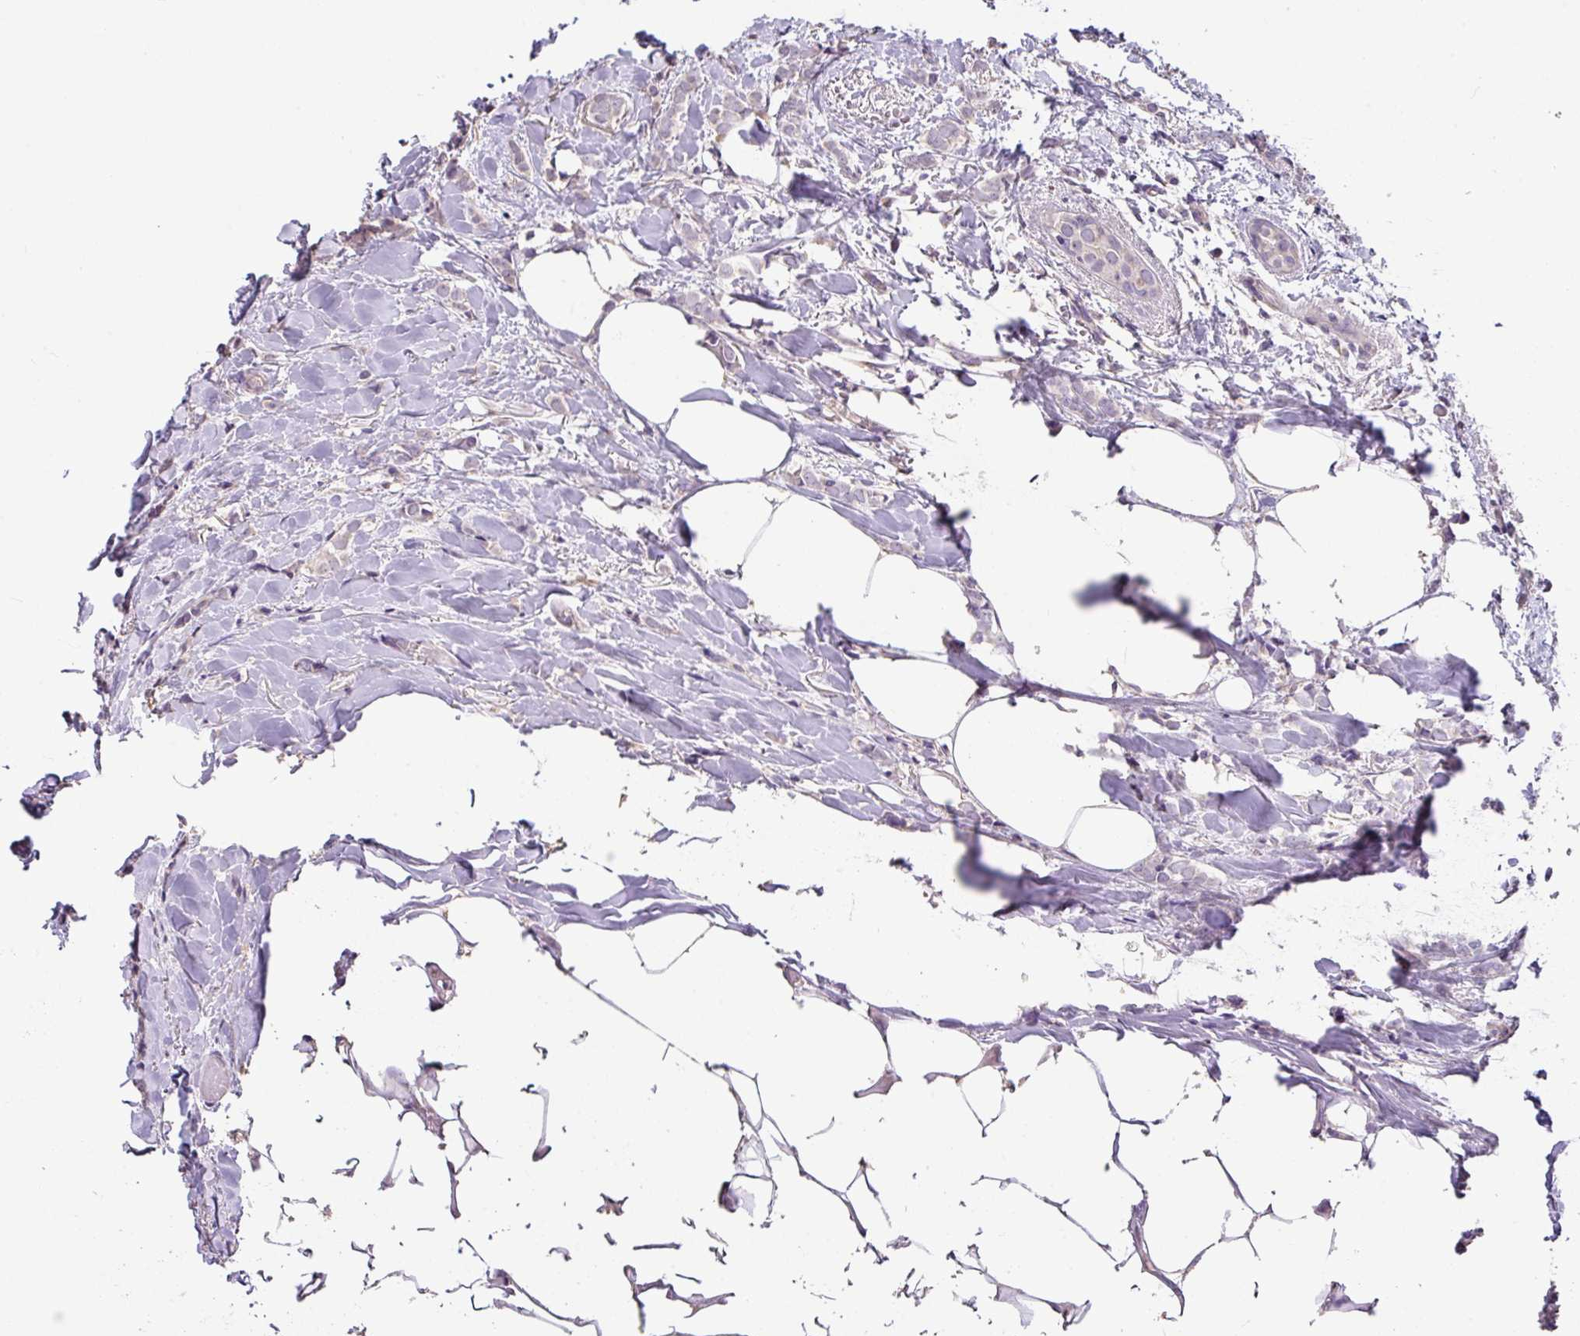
{"staining": {"intensity": "negative", "quantity": "none", "location": "none"}, "tissue": "breast cancer", "cell_type": "Tumor cells", "image_type": "cancer", "snomed": [{"axis": "morphology", "description": "Lobular carcinoma"}, {"axis": "topography", "description": "Breast"}], "caption": "IHC histopathology image of neoplastic tissue: lobular carcinoma (breast) stained with DAB shows no significant protein staining in tumor cells.", "gene": "ZG16", "patient": {"sex": "female", "age": 84}}